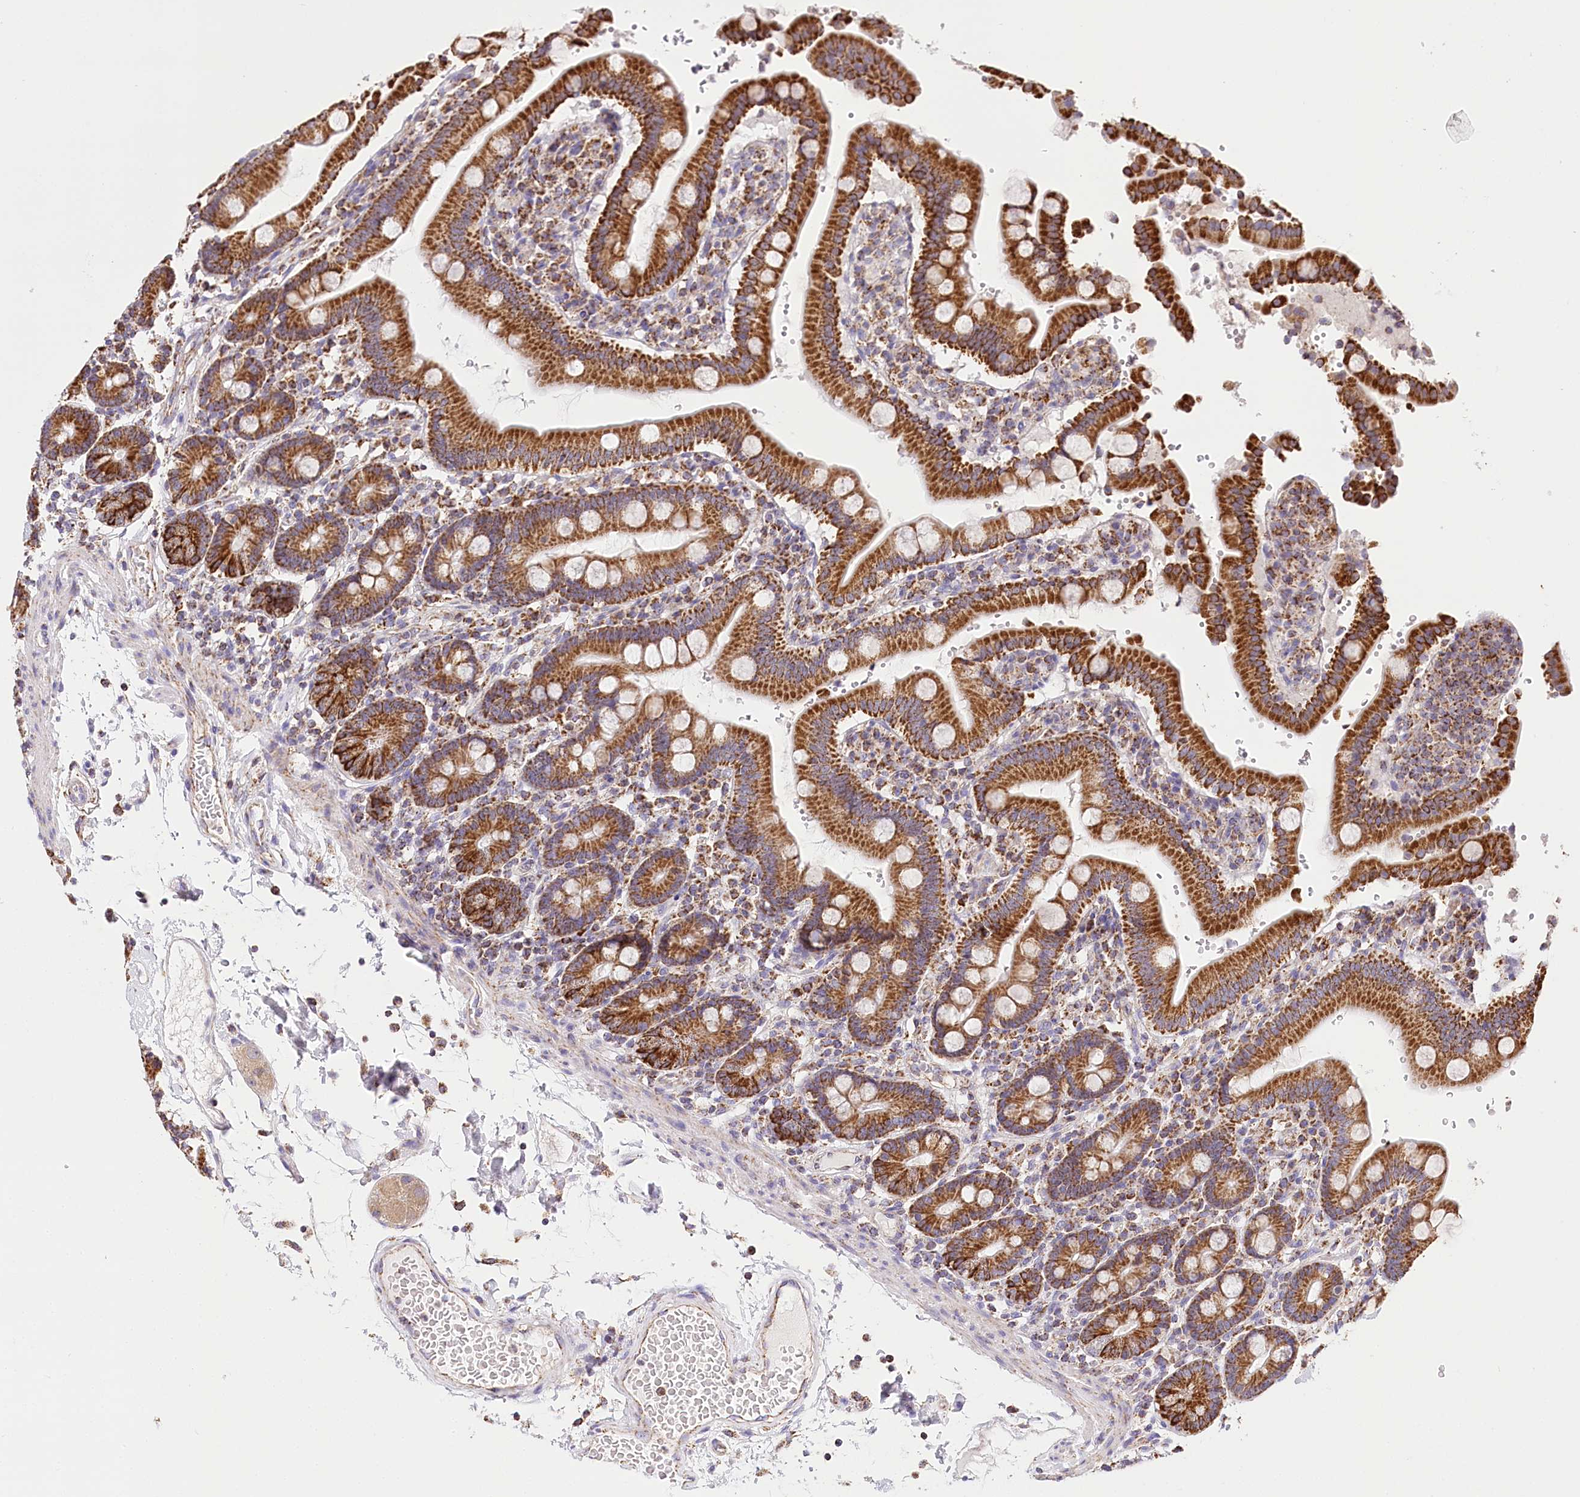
{"staining": {"intensity": "strong", "quantity": ">75%", "location": "cytoplasmic/membranous"}, "tissue": "duodenum", "cell_type": "Glandular cells", "image_type": "normal", "snomed": [{"axis": "morphology", "description": "Normal tissue, NOS"}, {"axis": "topography", "description": "Small intestine, NOS"}], "caption": "Brown immunohistochemical staining in benign human duodenum shows strong cytoplasmic/membranous expression in approximately >75% of glandular cells. (DAB (3,3'-diaminobenzidine) = brown stain, brightfield microscopy at high magnification).", "gene": "LSS", "patient": {"sex": "female", "age": 71}}